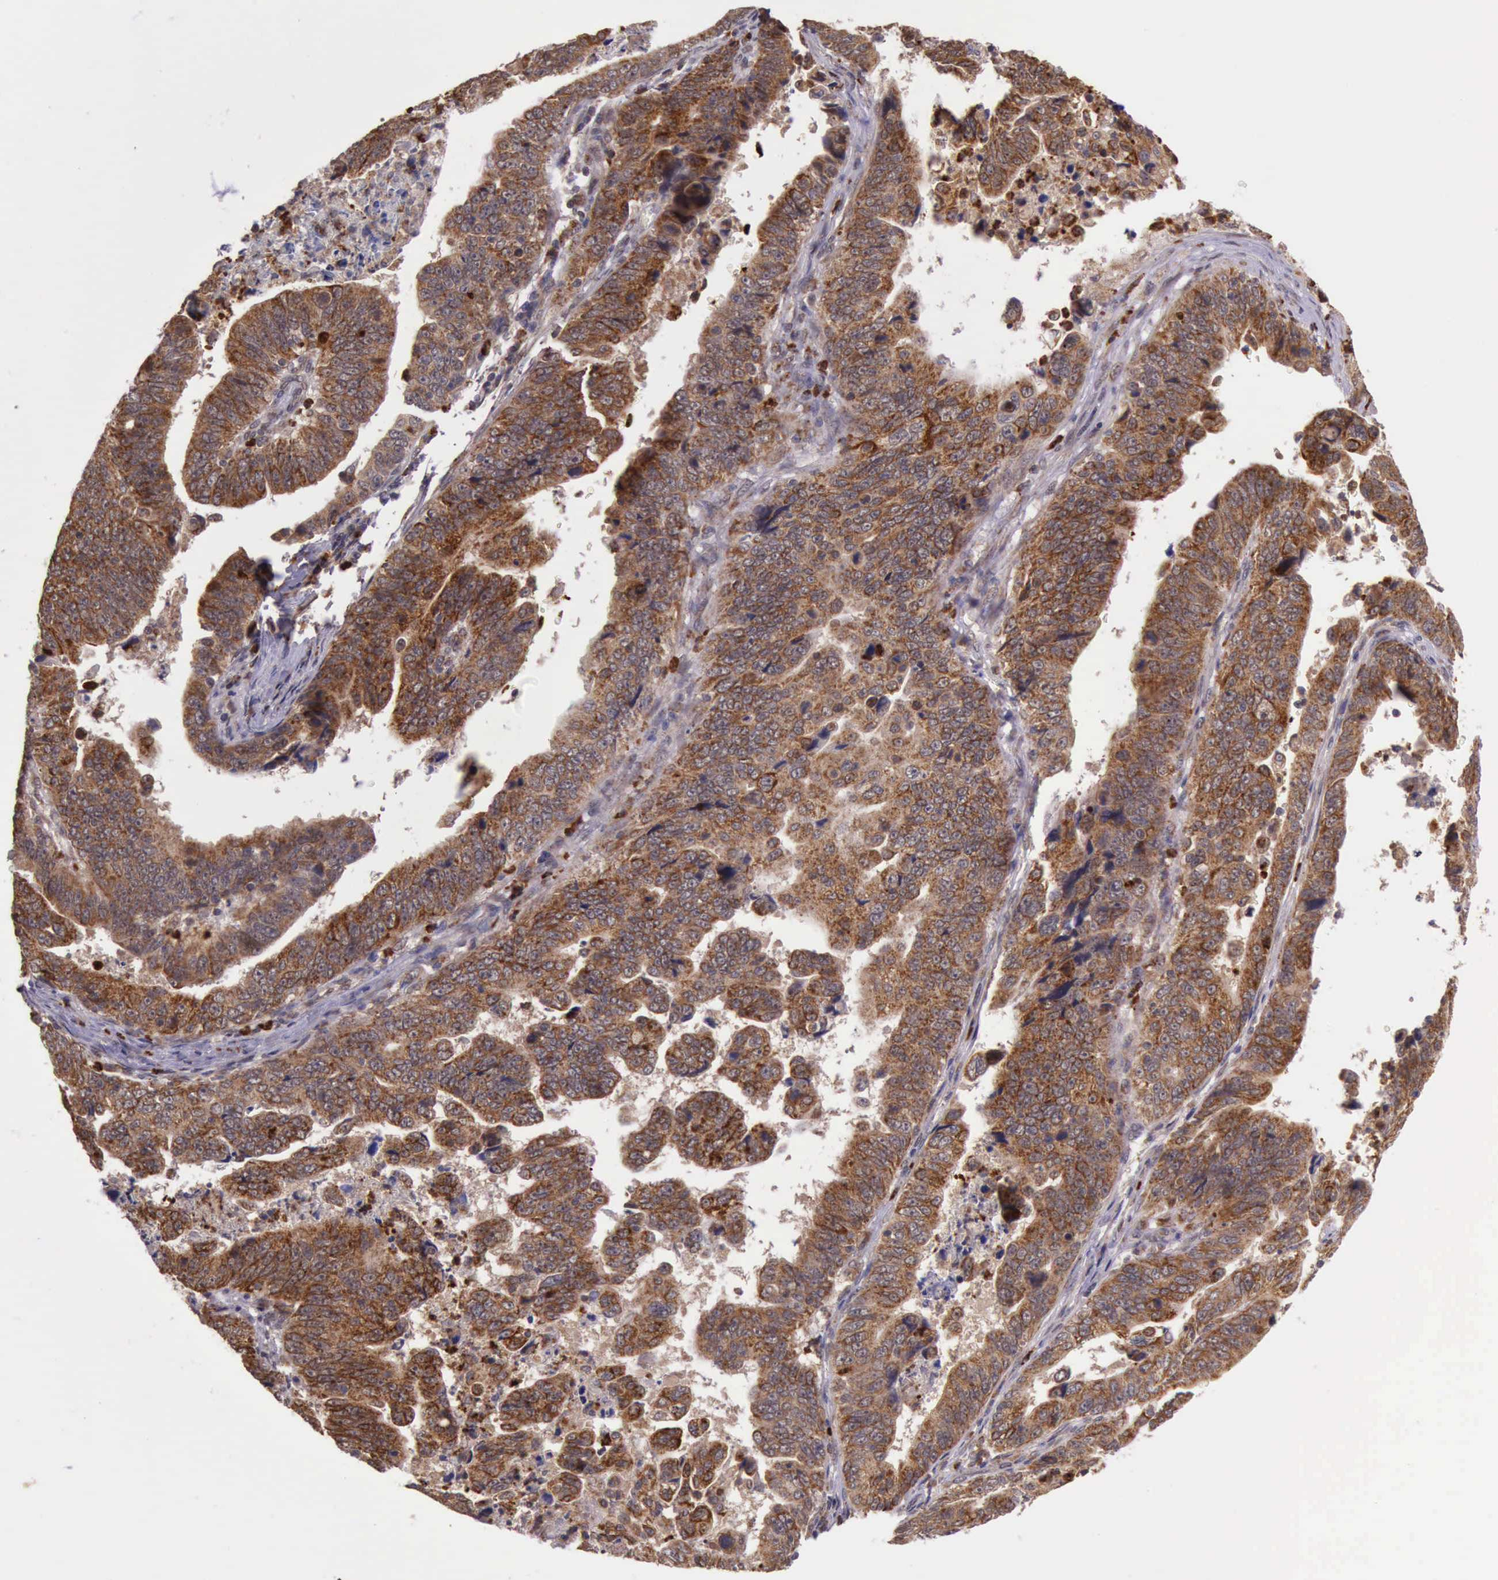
{"staining": {"intensity": "strong", "quantity": ">75%", "location": "cytoplasmic/membranous"}, "tissue": "stomach cancer", "cell_type": "Tumor cells", "image_type": "cancer", "snomed": [{"axis": "morphology", "description": "Adenocarcinoma, NOS"}, {"axis": "topography", "description": "Stomach, upper"}], "caption": "Immunohistochemistry micrograph of human stomach adenocarcinoma stained for a protein (brown), which shows high levels of strong cytoplasmic/membranous expression in about >75% of tumor cells.", "gene": "ARMCX3", "patient": {"sex": "female", "age": 50}}